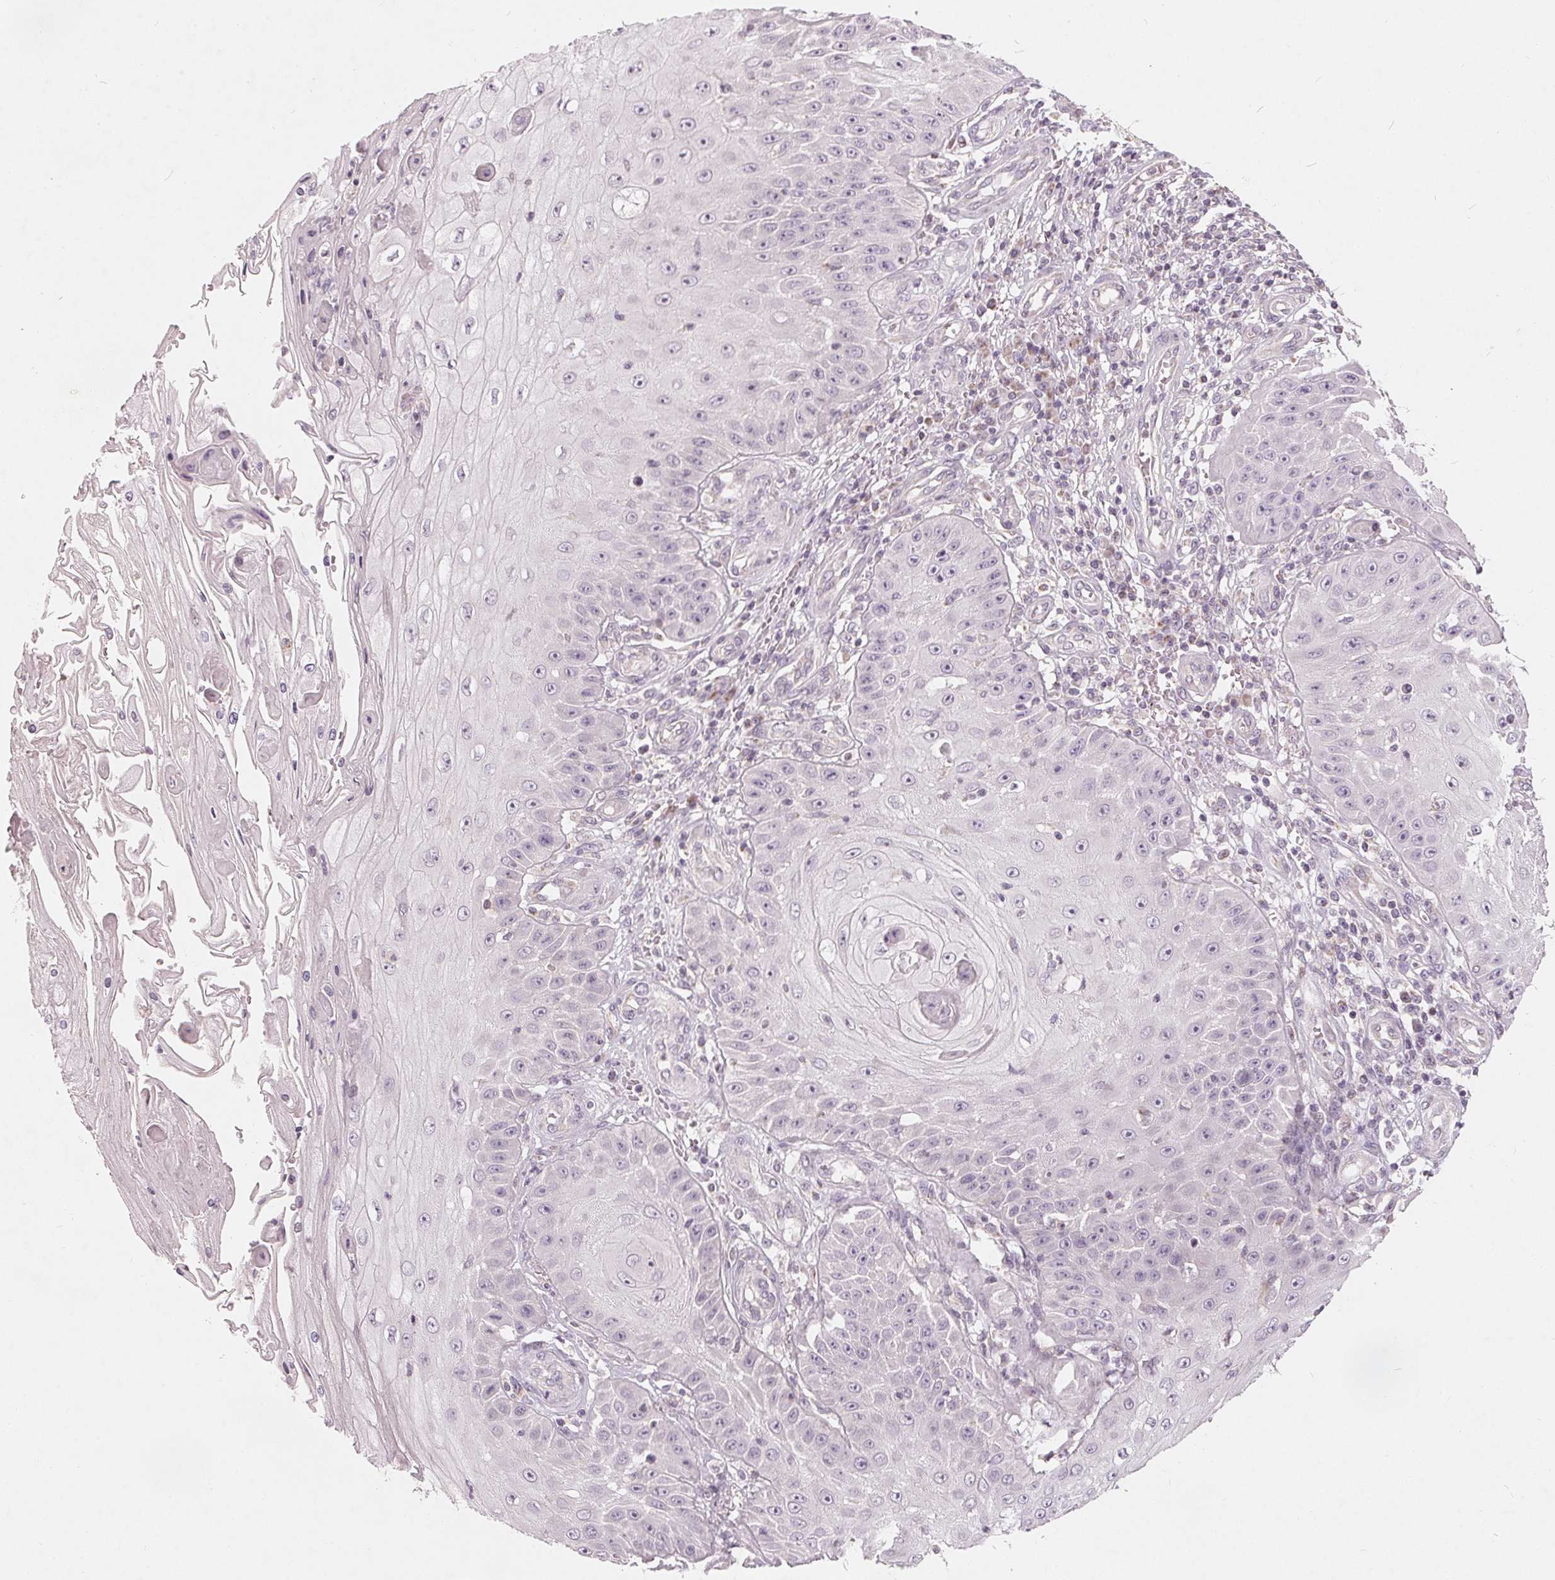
{"staining": {"intensity": "negative", "quantity": "none", "location": "none"}, "tissue": "skin cancer", "cell_type": "Tumor cells", "image_type": "cancer", "snomed": [{"axis": "morphology", "description": "Squamous cell carcinoma, NOS"}, {"axis": "topography", "description": "Skin"}], "caption": "An immunohistochemistry (IHC) histopathology image of skin cancer is shown. There is no staining in tumor cells of skin cancer. (DAB IHC with hematoxylin counter stain).", "gene": "TRIM60", "patient": {"sex": "male", "age": 70}}